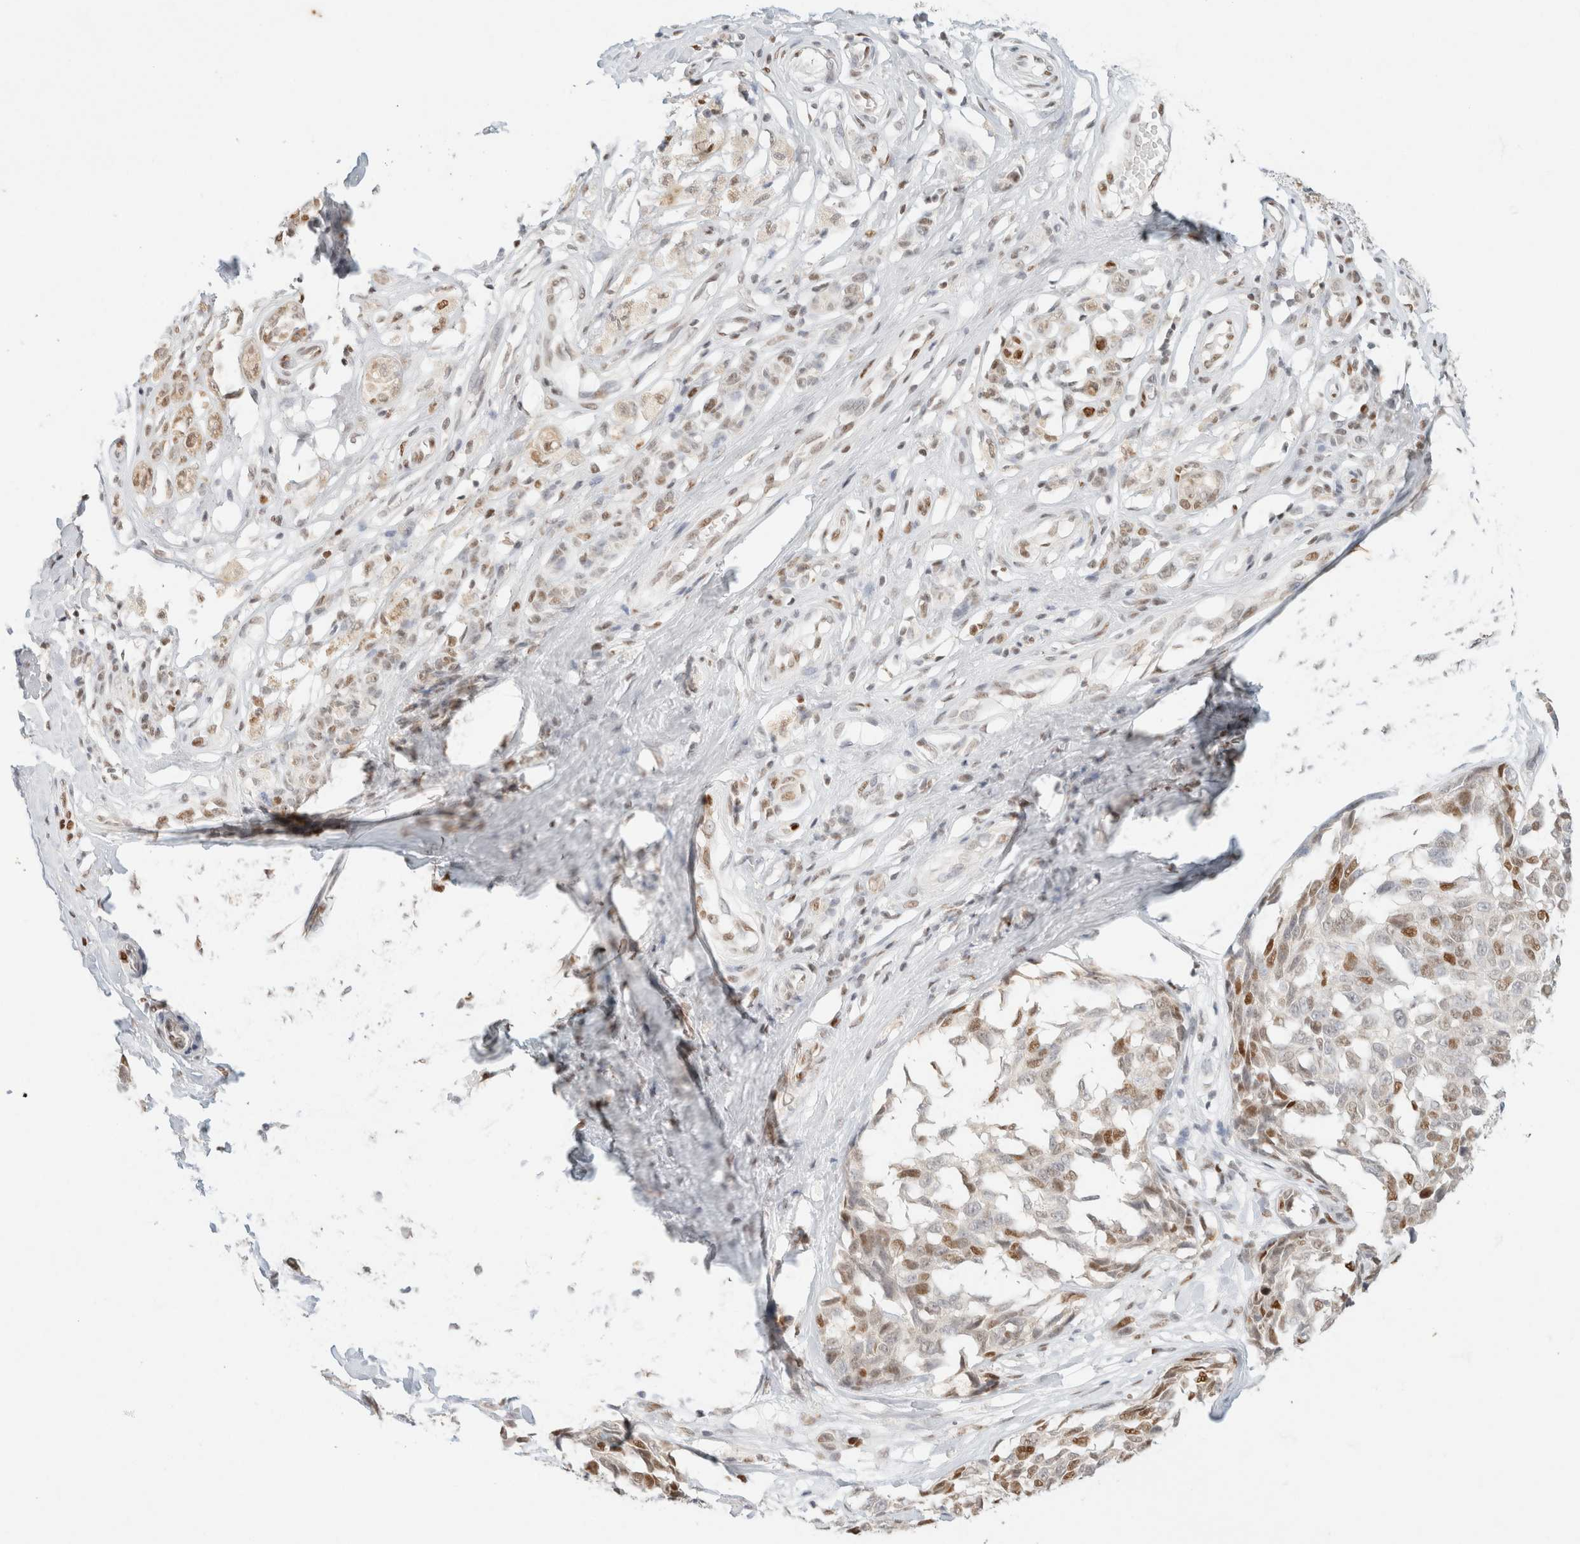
{"staining": {"intensity": "moderate", "quantity": "25%-75%", "location": "nuclear"}, "tissue": "melanoma", "cell_type": "Tumor cells", "image_type": "cancer", "snomed": [{"axis": "morphology", "description": "Malignant melanoma, NOS"}, {"axis": "topography", "description": "Skin"}], "caption": "High-magnification brightfield microscopy of melanoma stained with DAB (brown) and counterstained with hematoxylin (blue). tumor cells exhibit moderate nuclear staining is seen in approximately25%-75% of cells. (DAB (3,3'-diaminobenzidine) IHC with brightfield microscopy, high magnification).", "gene": "DDB2", "patient": {"sex": "female", "age": 64}}